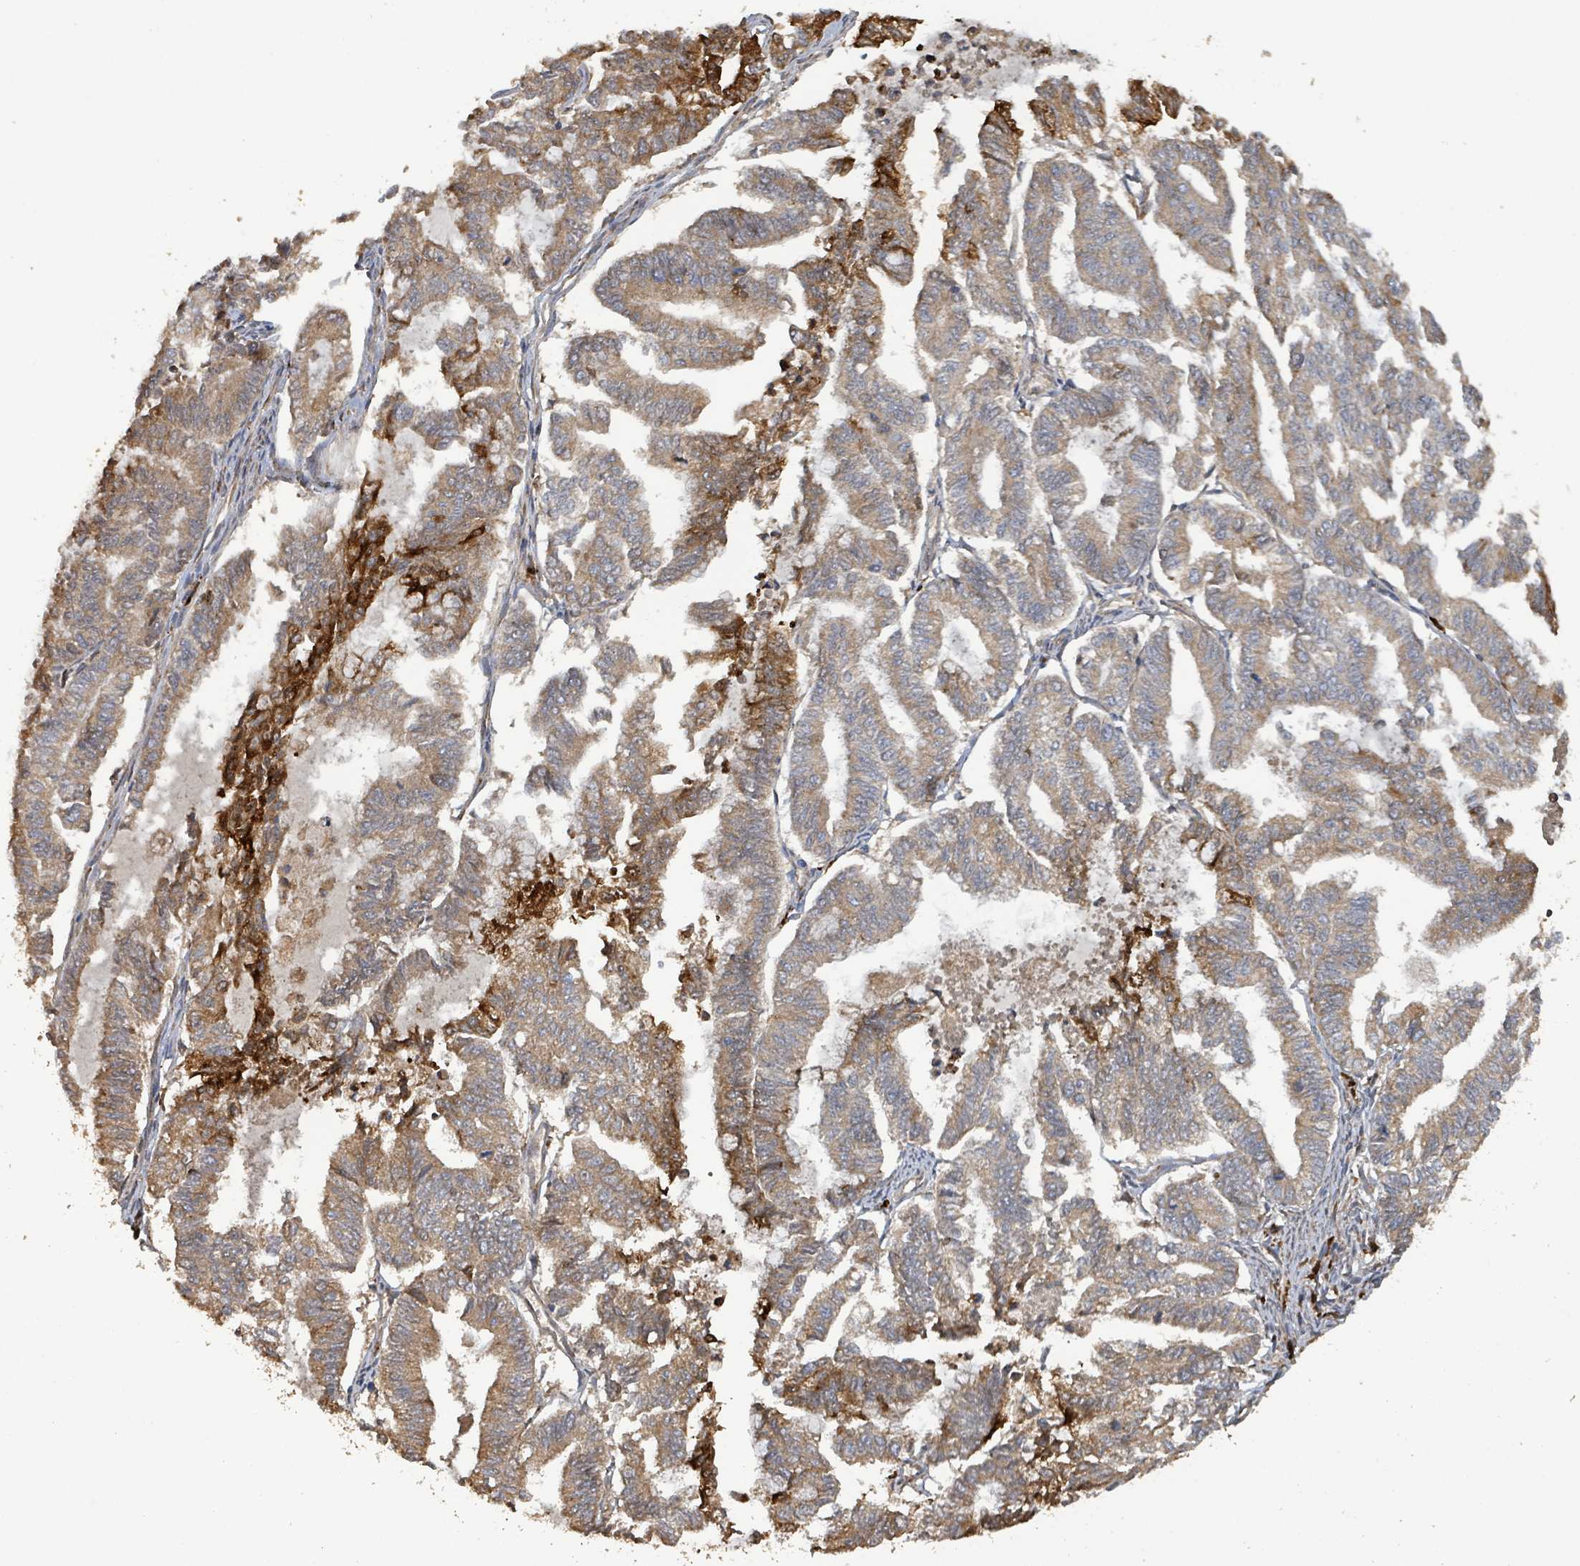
{"staining": {"intensity": "moderate", "quantity": ">75%", "location": "cytoplasmic/membranous"}, "tissue": "endometrial cancer", "cell_type": "Tumor cells", "image_type": "cancer", "snomed": [{"axis": "morphology", "description": "Adenocarcinoma, NOS"}, {"axis": "topography", "description": "Endometrium"}], "caption": "The histopathology image exhibits a brown stain indicating the presence of a protein in the cytoplasmic/membranous of tumor cells in endometrial cancer (adenocarcinoma).", "gene": "STARD4", "patient": {"sex": "female", "age": 79}}